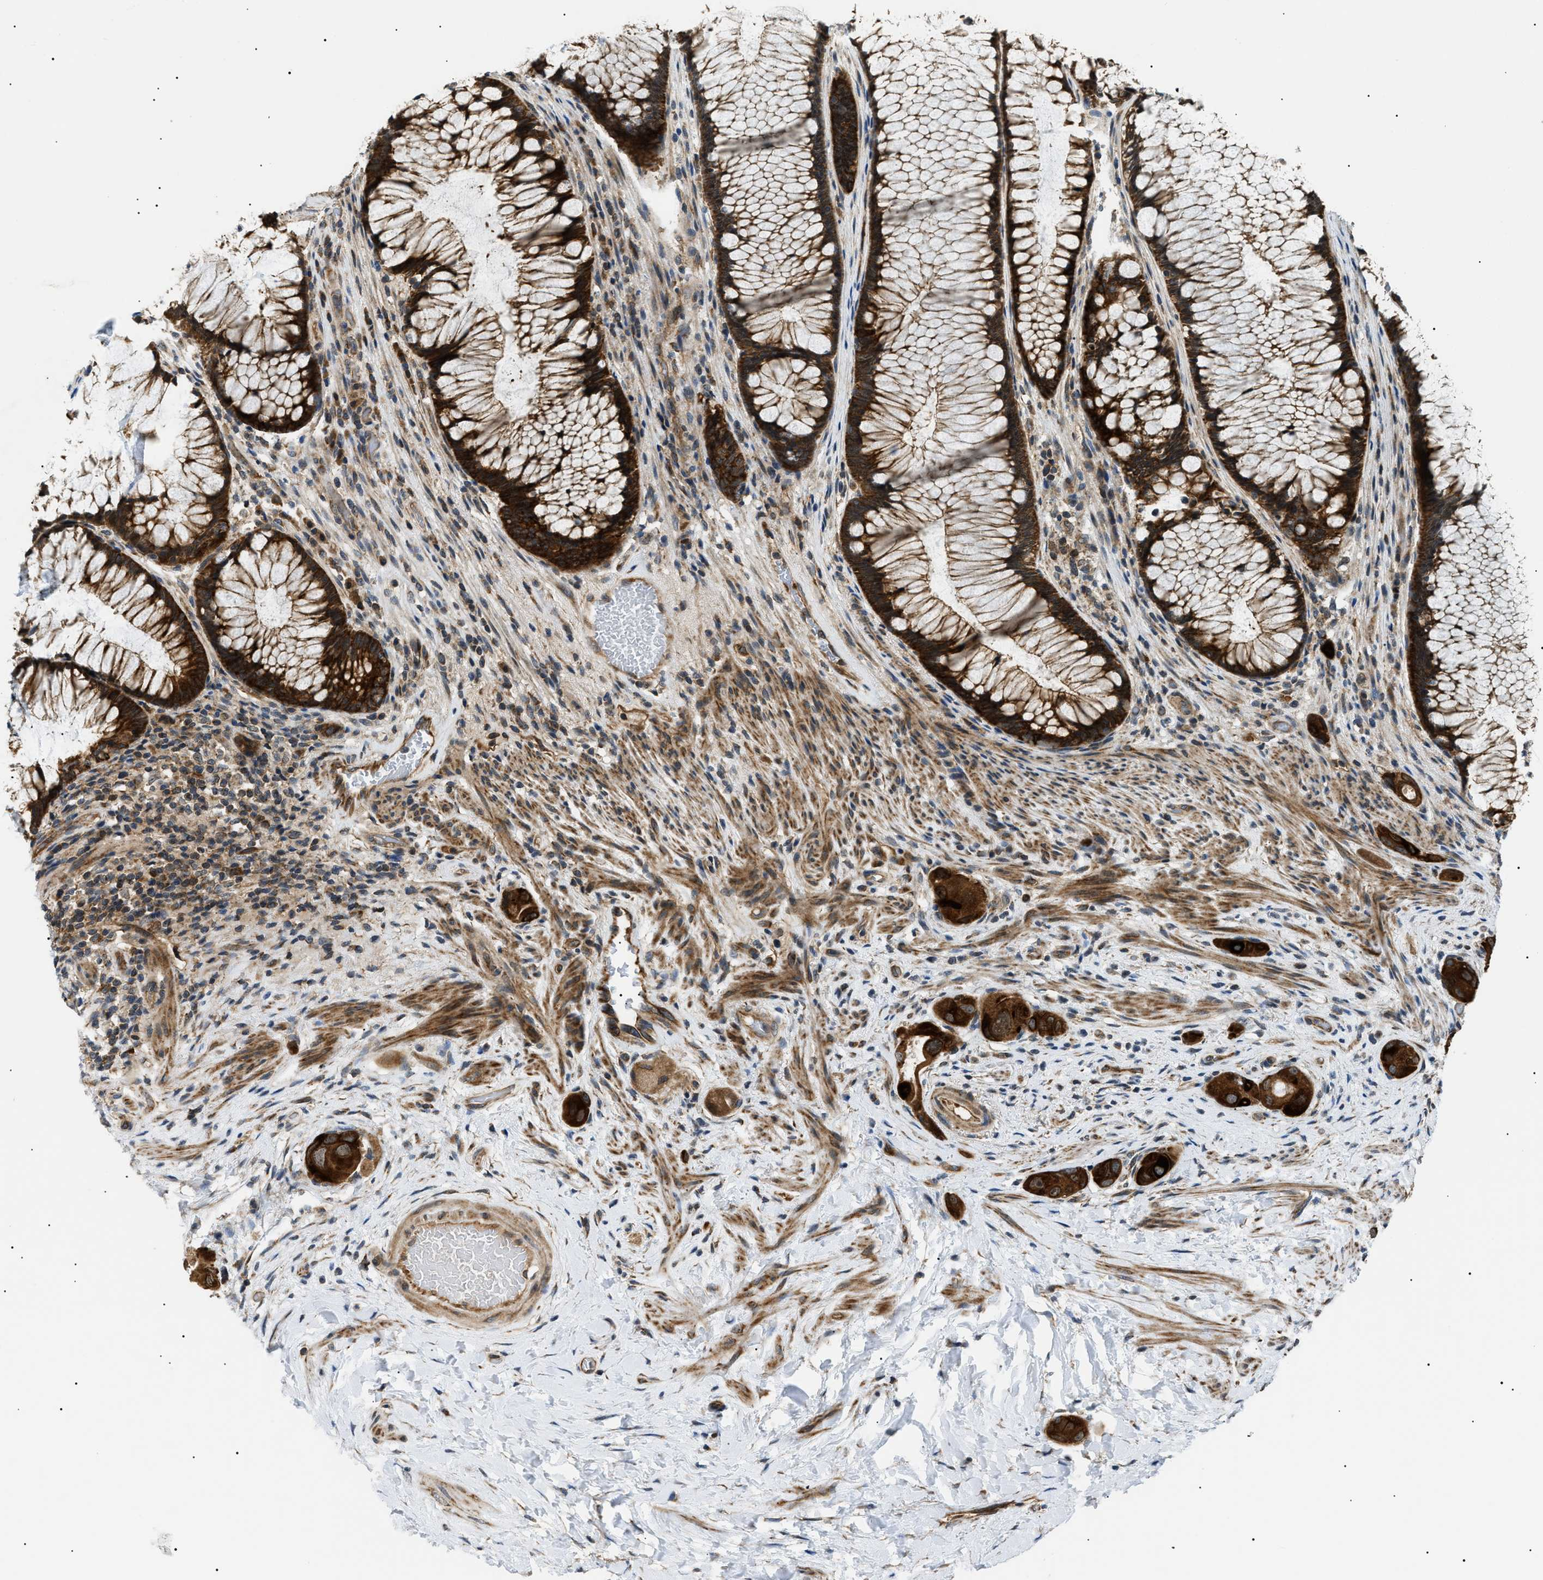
{"staining": {"intensity": "strong", "quantity": ">75%", "location": "cytoplasmic/membranous"}, "tissue": "colorectal cancer", "cell_type": "Tumor cells", "image_type": "cancer", "snomed": [{"axis": "morphology", "description": "Adenocarcinoma, NOS"}, {"axis": "topography", "description": "Rectum"}], "caption": "Immunohistochemistry (IHC) (DAB) staining of colorectal cancer shows strong cytoplasmic/membranous protein positivity in approximately >75% of tumor cells. The staining was performed using DAB to visualize the protein expression in brown, while the nuclei were stained in blue with hematoxylin (Magnification: 20x).", "gene": "SRPK1", "patient": {"sex": "male", "age": 51}}